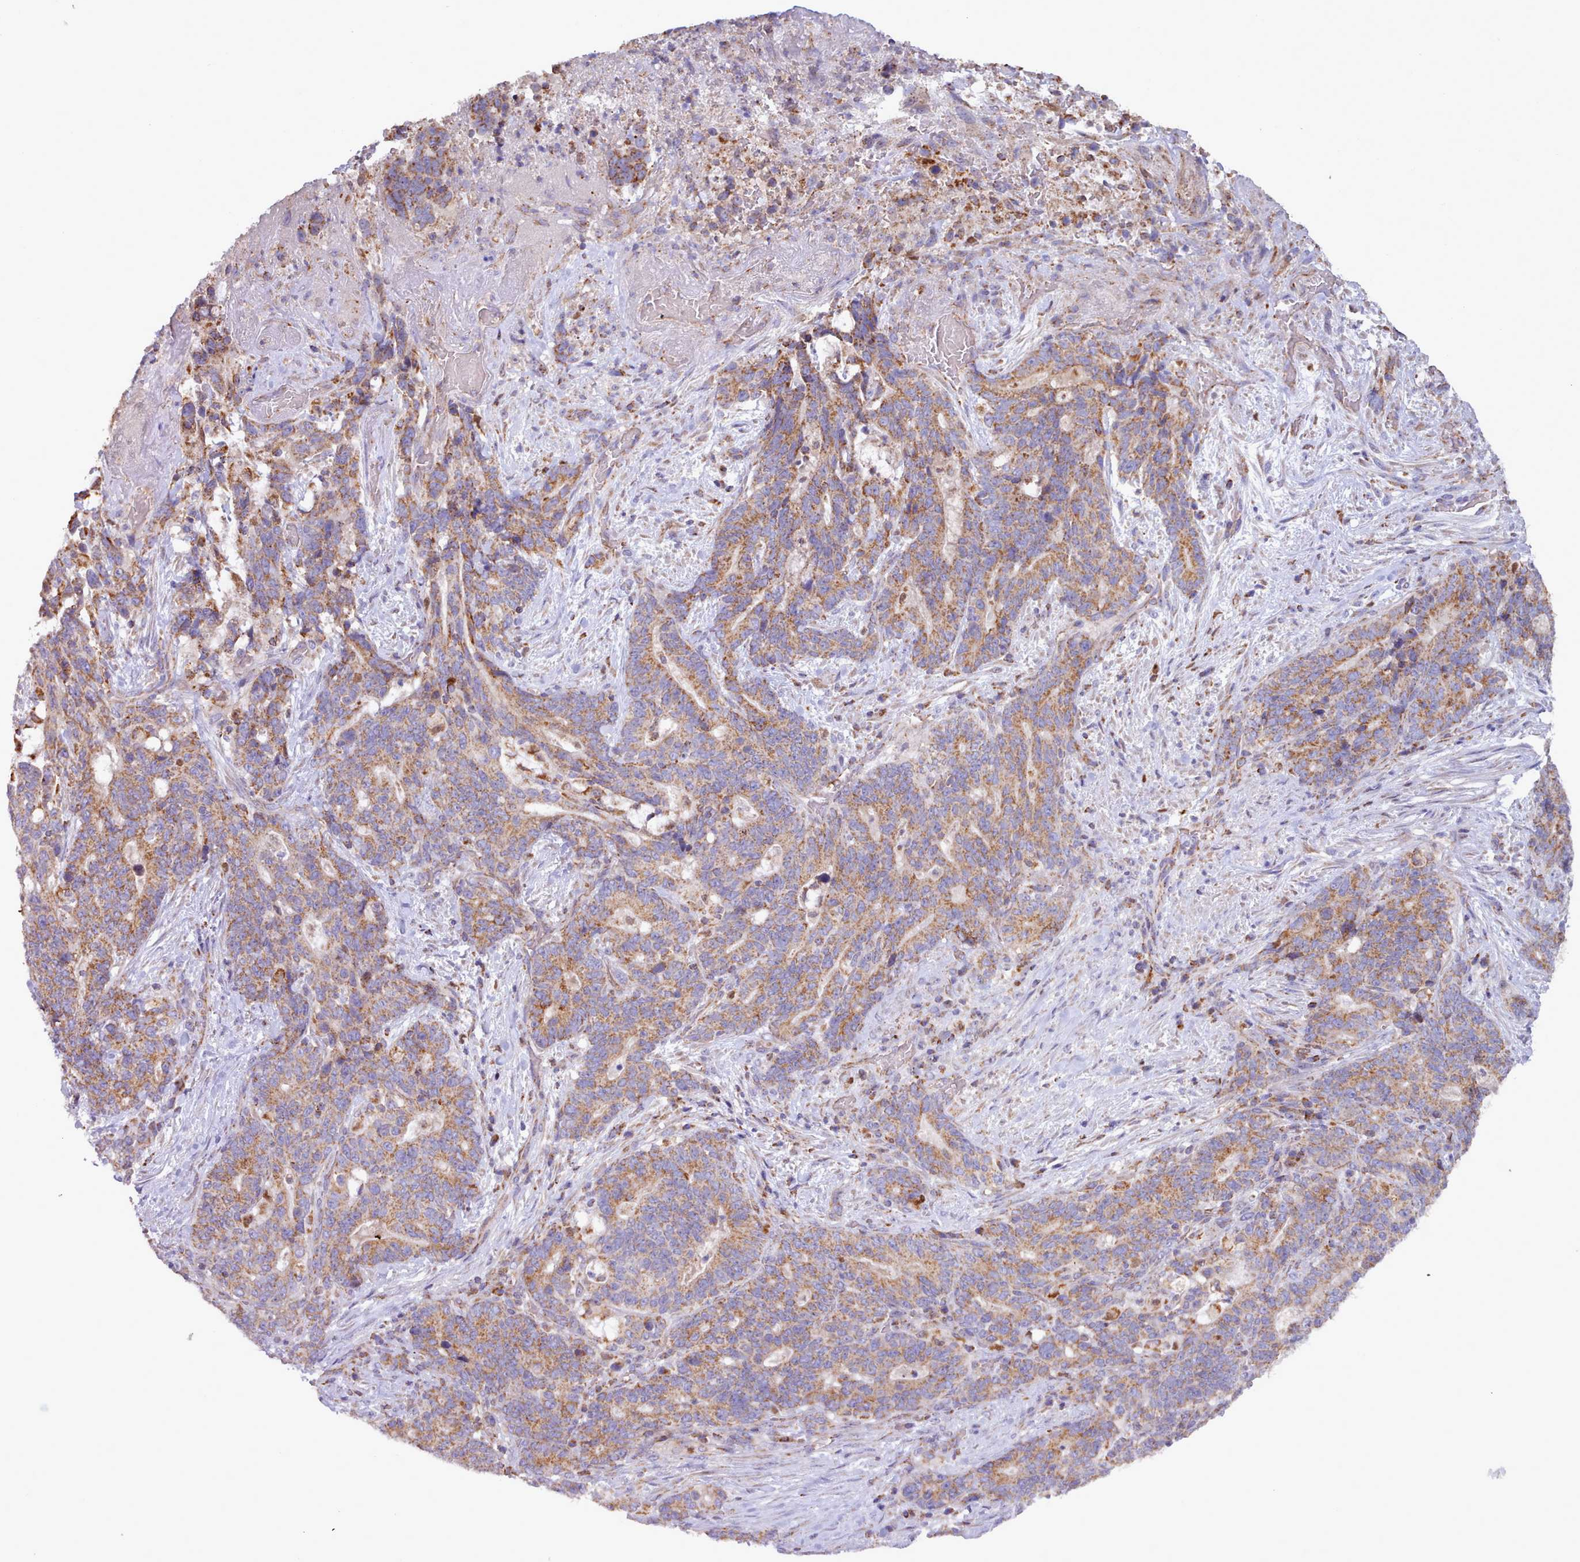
{"staining": {"intensity": "moderate", "quantity": ">75%", "location": "cytoplasmic/membranous"}, "tissue": "stomach cancer", "cell_type": "Tumor cells", "image_type": "cancer", "snomed": [{"axis": "morphology", "description": "Normal tissue, NOS"}, {"axis": "morphology", "description": "Adenocarcinoma, NOS"}, {"axis": "topography", "description": "Stomach"}], "caption": "About >75% of tumor cells in human adenocarcinoma (stomach) demonstrate moderate cytoplasmic/membranous protein positivity as visualized by brown immunohistochemical staining.", "gene": "HSDL2", "patient": {"sex": "female", "age": 64}}